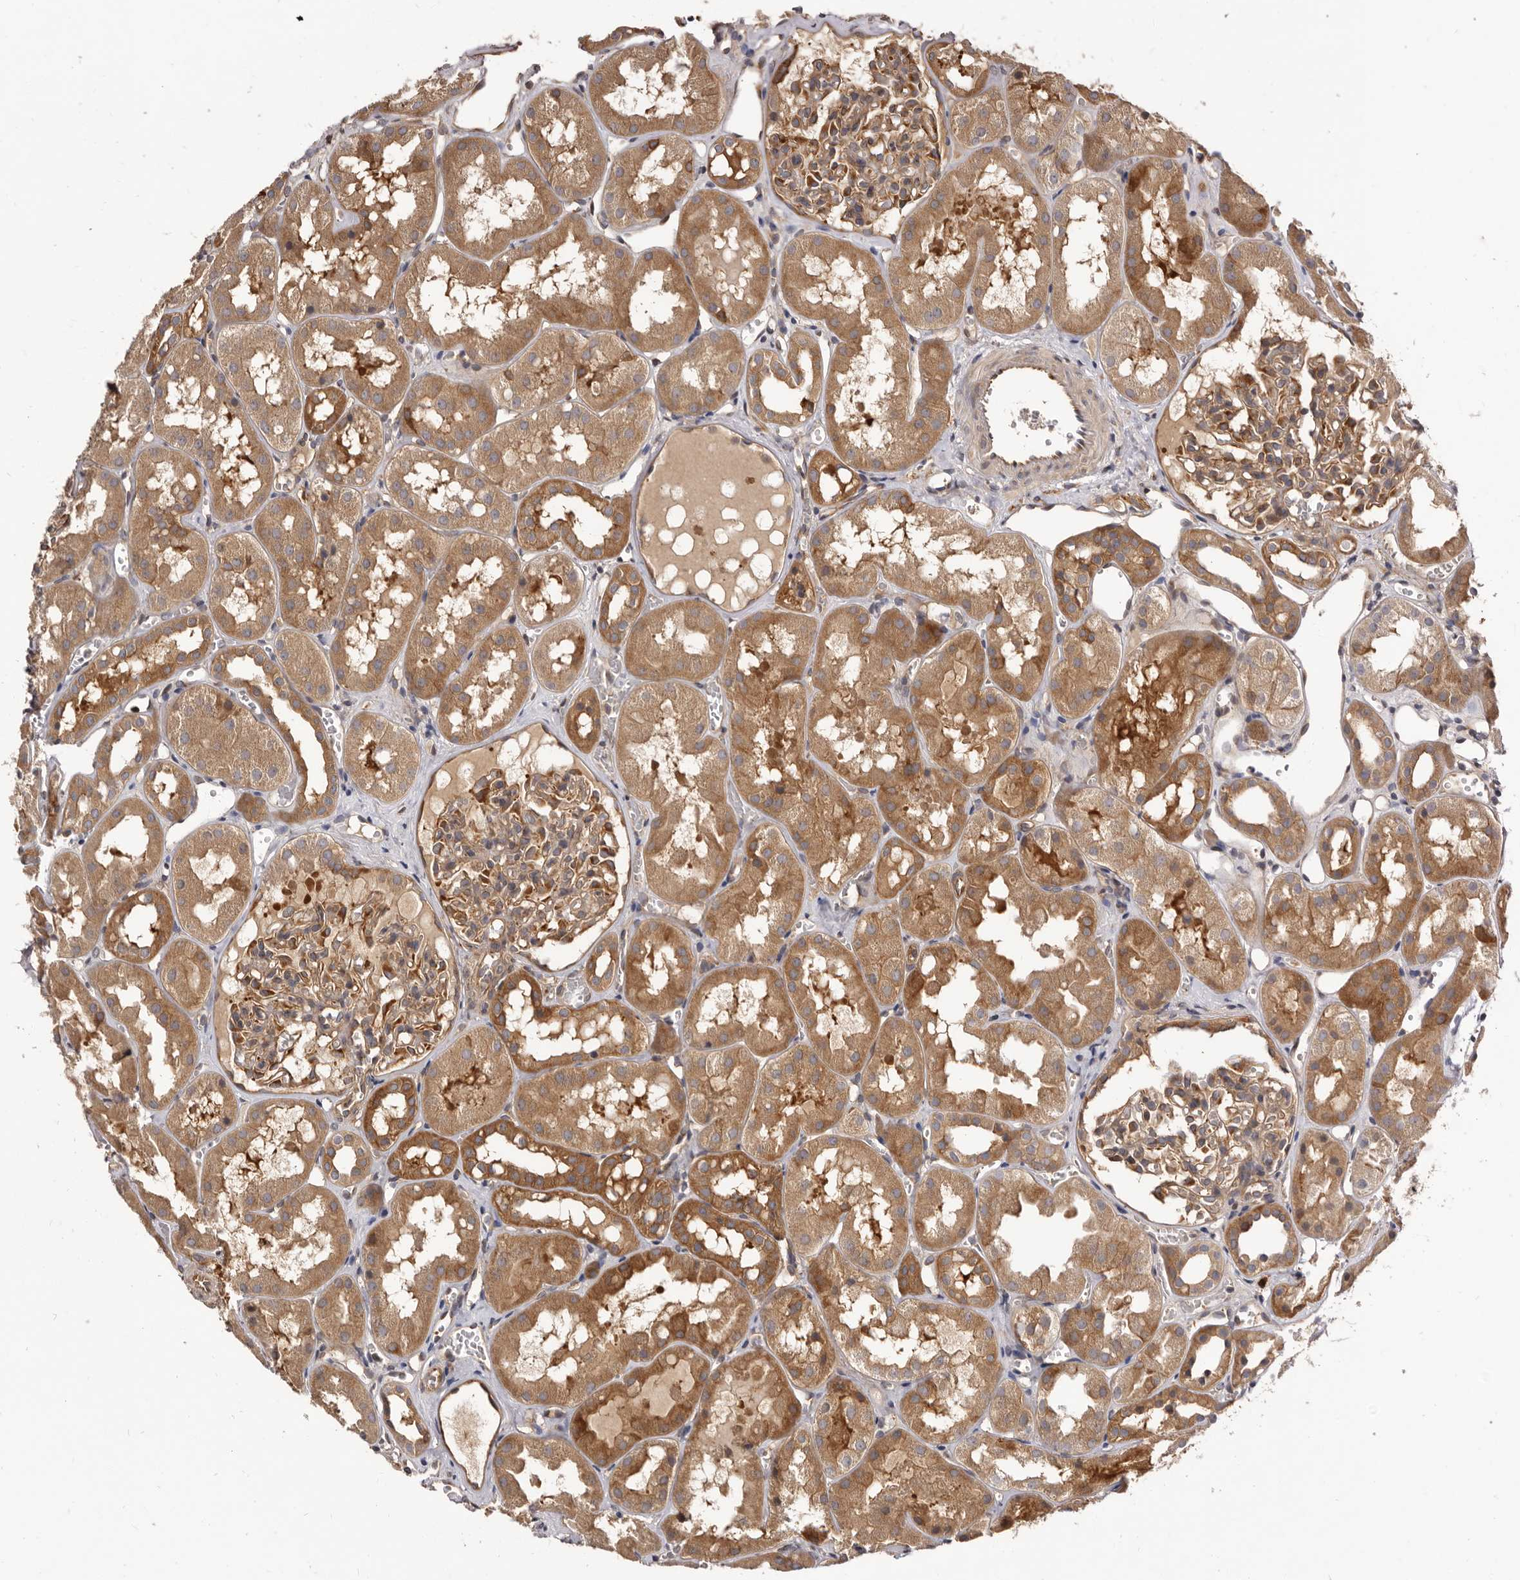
{"staining": {"intensity": "moderate", "quantity": "25%-75%", "location": "cytoplasmic/membranous"}, "tissue": "kidney", "cell_type": "Cells in glomeruli", "image_type": "normal", "snomed": [{"axis": "morphology", "description": "Normal tissue, NOS"}, {"axis": "topography", "description": "Kidney"}], "caption": "Immunohistochemistry staining of benign kidney, which reveals medium levels of moderate cytoplasmic/membranous expression in approximately 25%-75% of cells in glomeruli indicating moderate cytoplasmic/membranous protein expression. The staining was performed using DAB (3,3'-diaminobenzidine) (brown) for protein detection and nuclei were counterstained in hematoxylin (blue).", "gene": "ADAMTS20", "patient": {"sex": "male", "age": 16}}